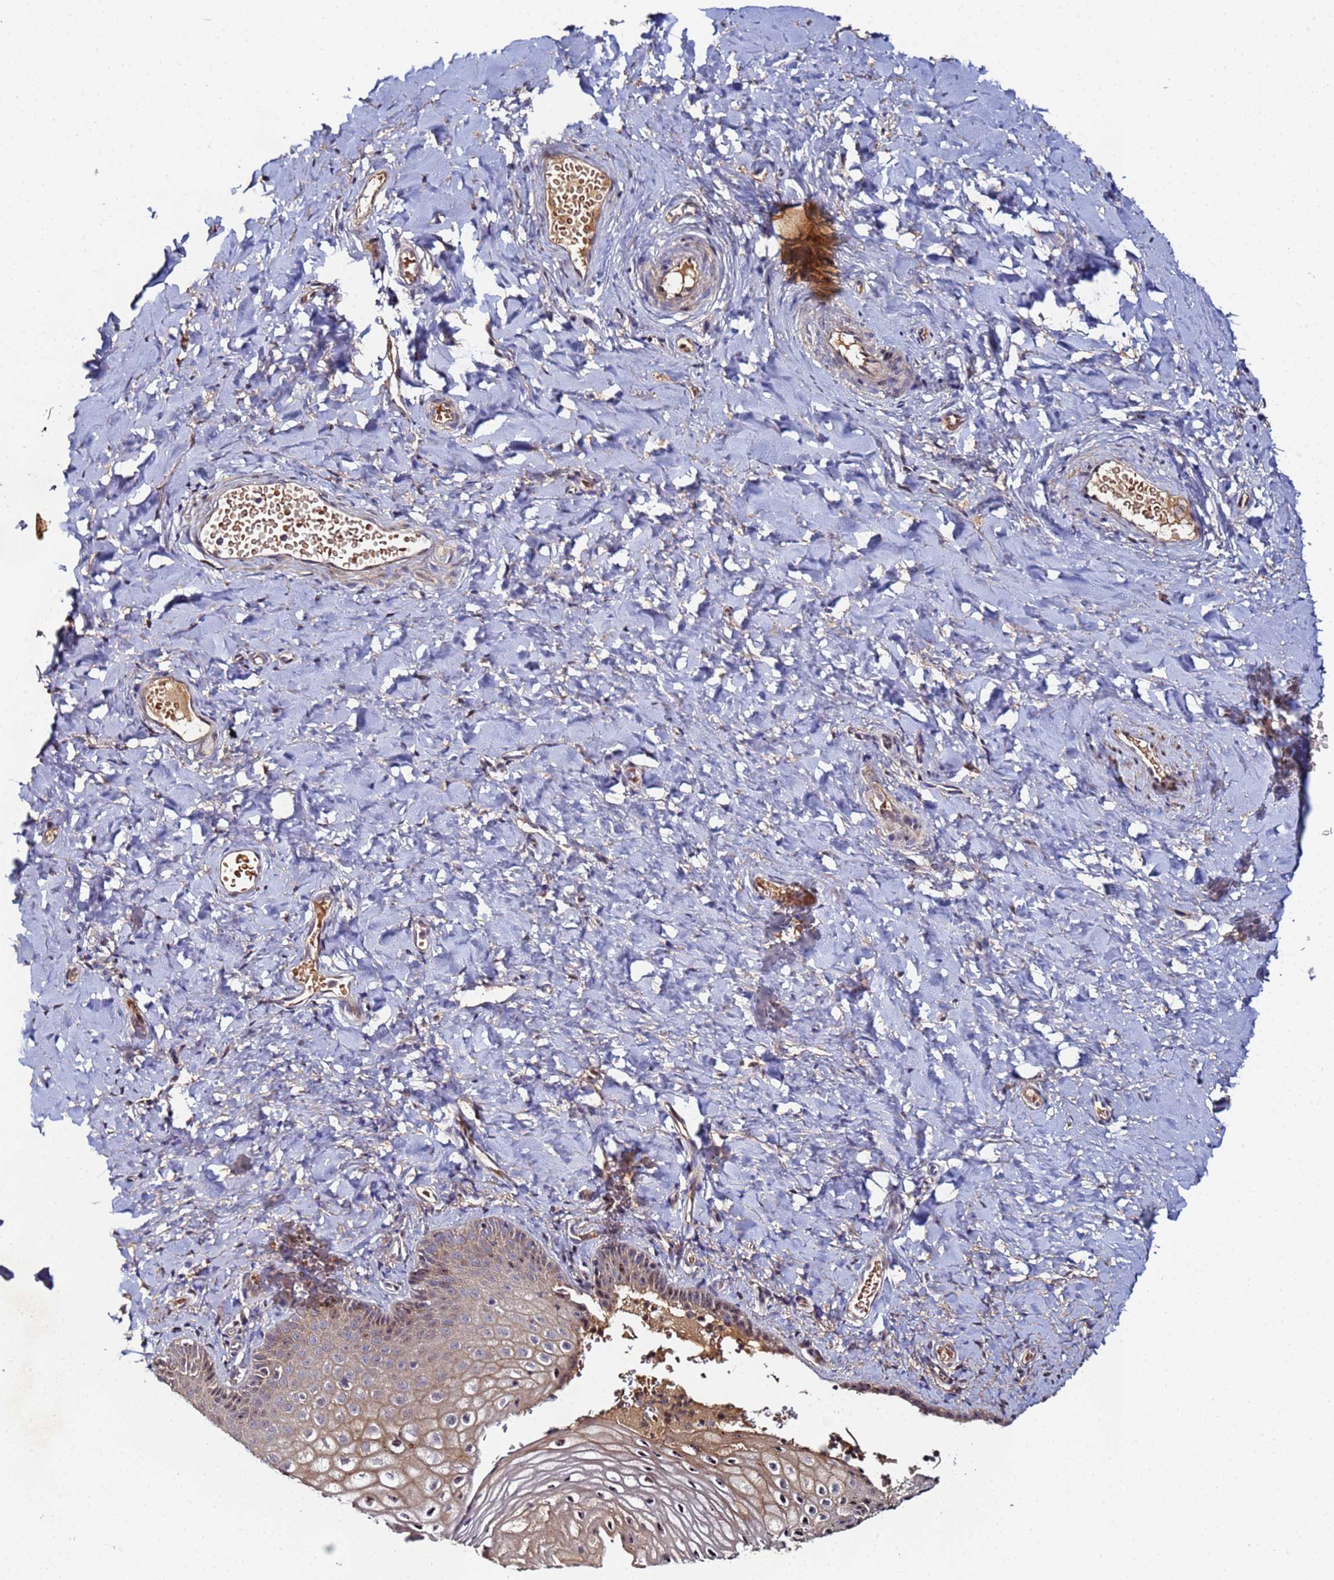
{"staining": {"intensity": "moderate", "quantity": "<25%", "location": "cytoplasmic/membranous,nuclear"}, "tissue": "vagina", "cell_type": "Squamous epithelial cells", "image_type": "normal", "snomed": [{"axis": "morphology", "description": "Normal tissue, NOS"}, {"axis": "topography", "description": "Vagina"}], "caption": "A low amount of moderate cytoplasmic/membranous,nuclear expression is seen in approximately <25% of squamous epithelial cells in normal vagina.", "gene": "OSER1", "patient": {"sex": "female", "age": 60}}